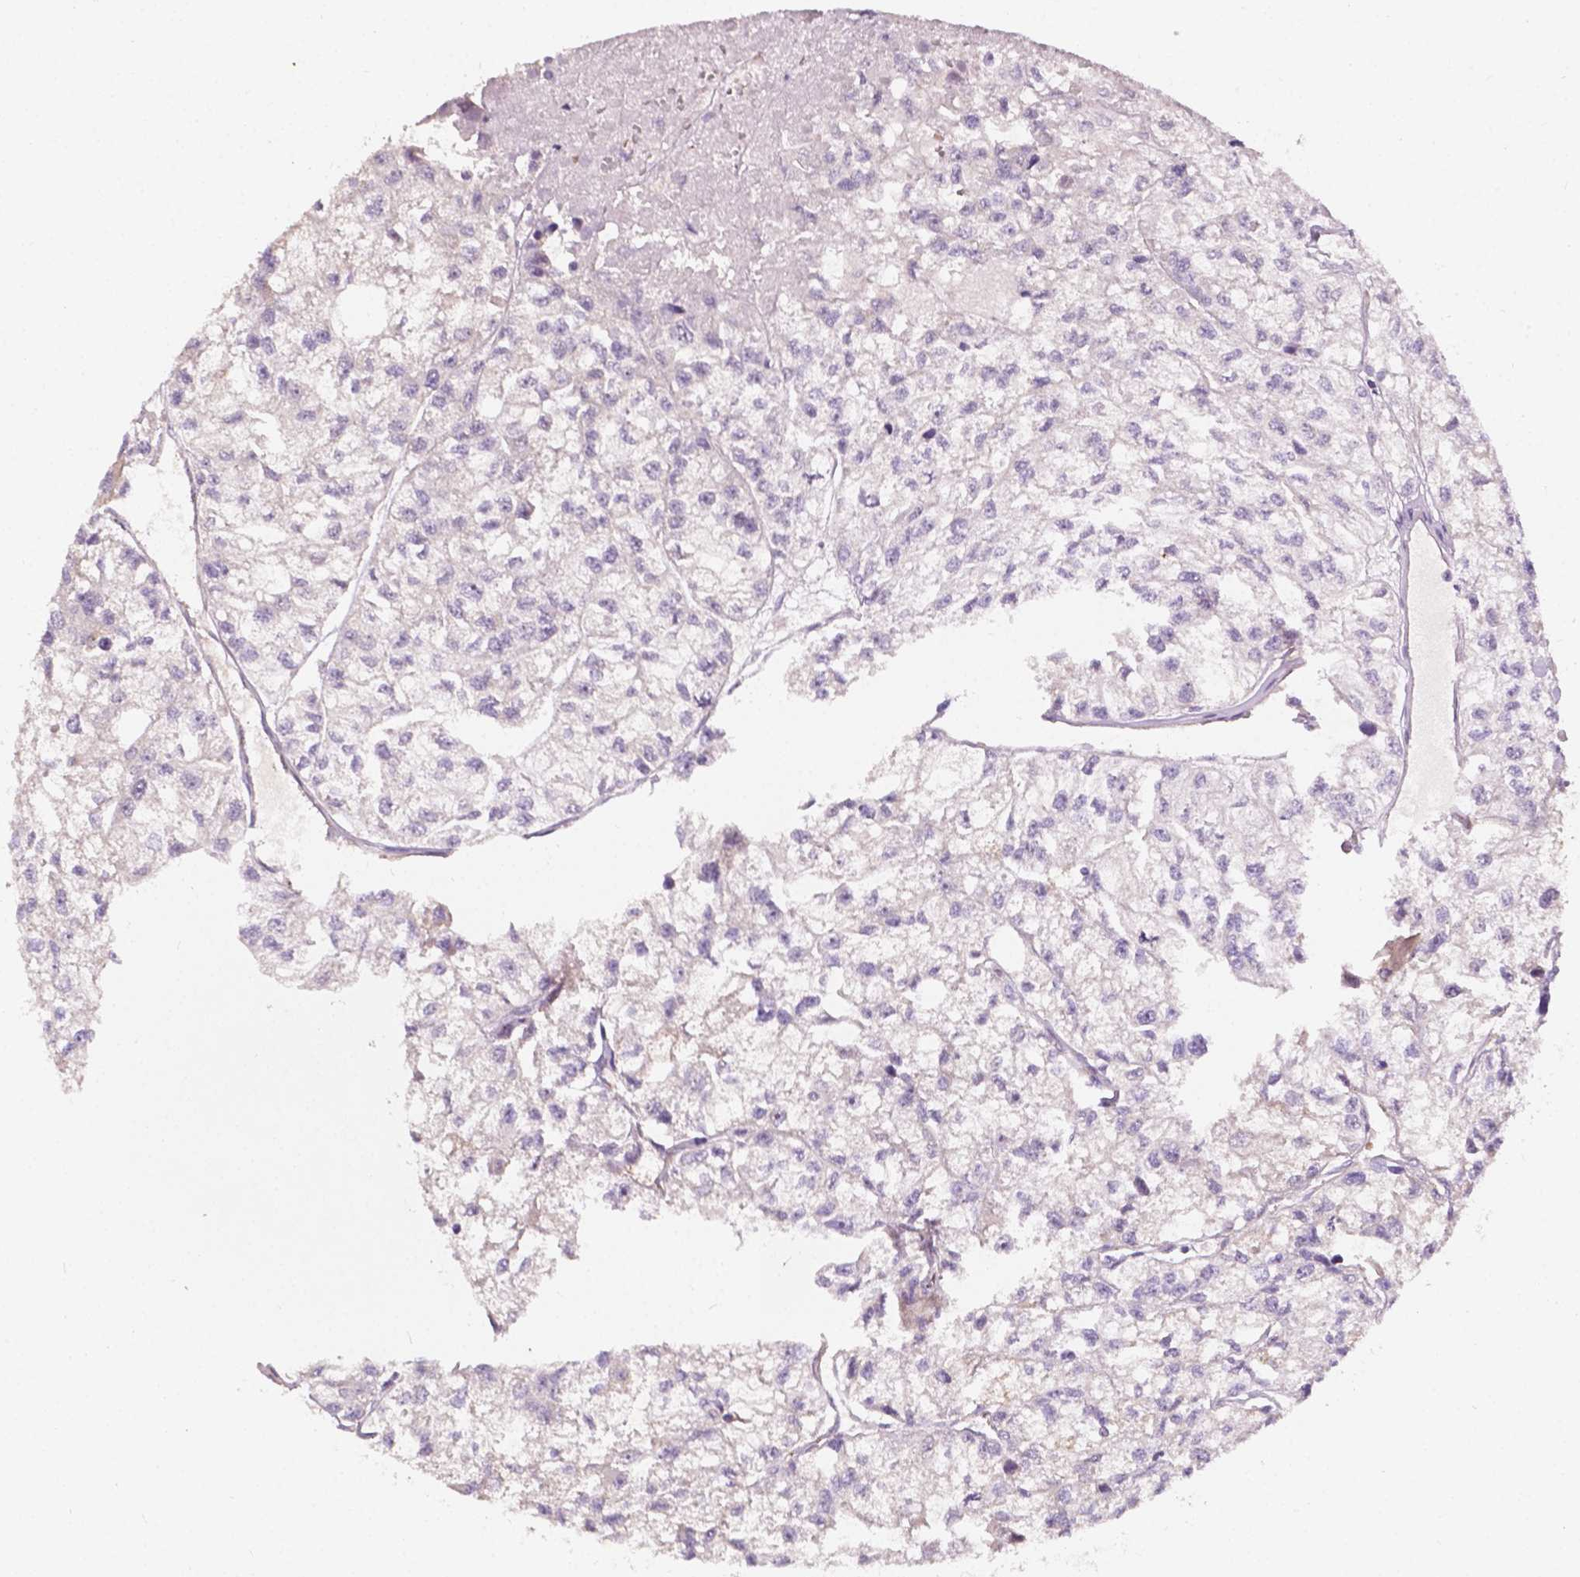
{"staining": {"intensity": "negative", "quantity": "none", "location": "none"}, "tissue": "renal cancer", "cell_type": "Tumor cells", "image_type": "cancer", "snomed": [{"axis": "morphology", "description": "Adenocarcinoma, NOS"}, {"axis": "topography", "description": "Kidney"}], "caption": "This micrograph is of renal cancer (adenocarcinoma) stained with immunohistochemistry (IHC) to label a protein in brown with the nuclei are counter-stained blue. There is no positivity in tumor cells.", "gene": "SLC22A4", "patient": {"sex": "male", "age": 56}}